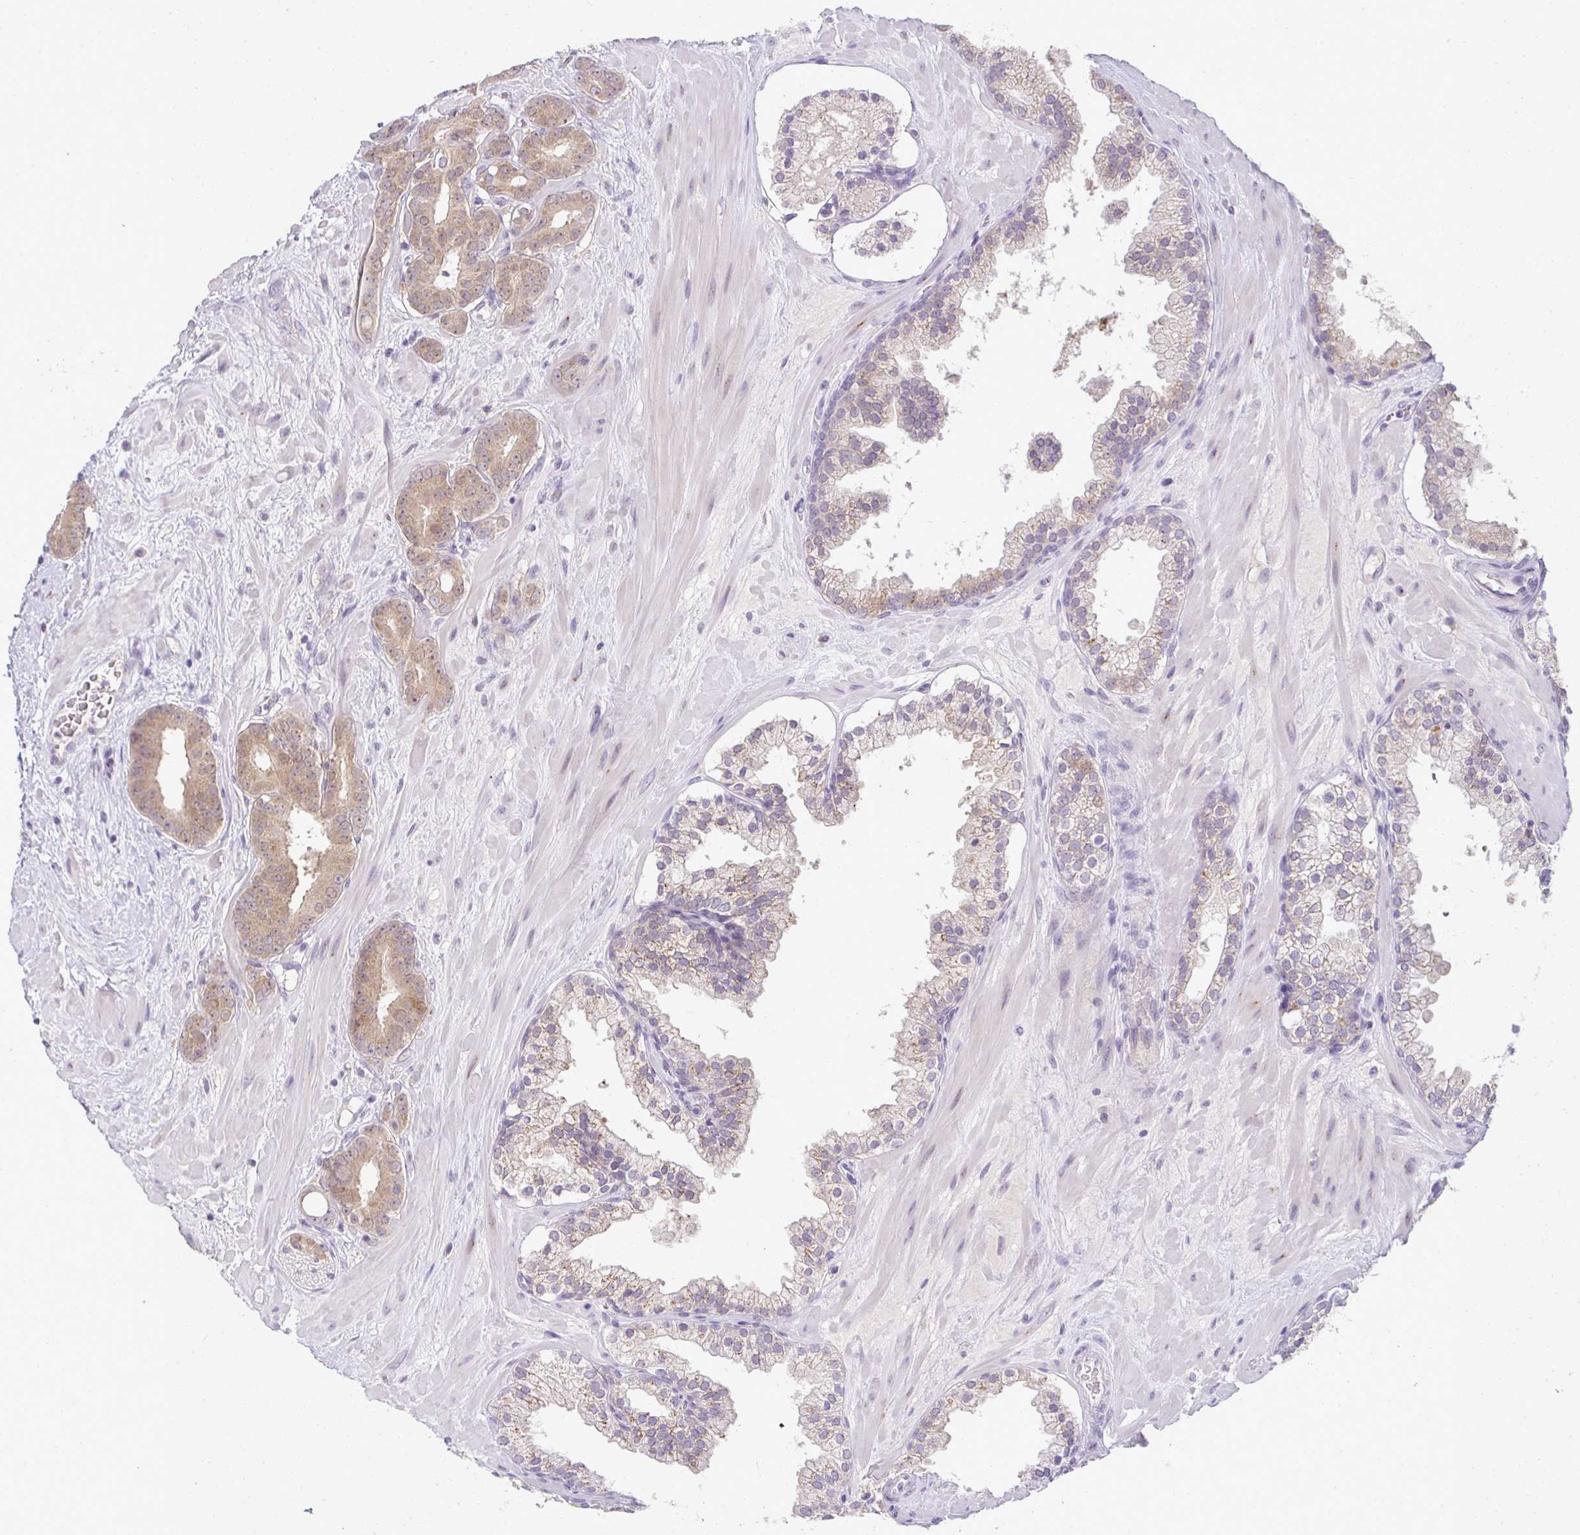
{"staining": {"intensity": "weak", "quantity": "25%-75%", "location": "cytoplasmic/membranous"}, "tissue": "prostate cancer", "cell_type": "Tumor cells", "image_type": "cancer", "snomed": [{"axis": "morphology", "description": "Adenocarcinoma, High grade"}, {"axis": "topography", "description": "Prostate"}], "caption": "Tumor cells demonstrate low levels of weak cytoplasmic/membranous positivity in approximately 25%-75% of cells in human prostate cancer.", "gene": "CMPK1", "patient": {"sex": "male", "age": 66}}